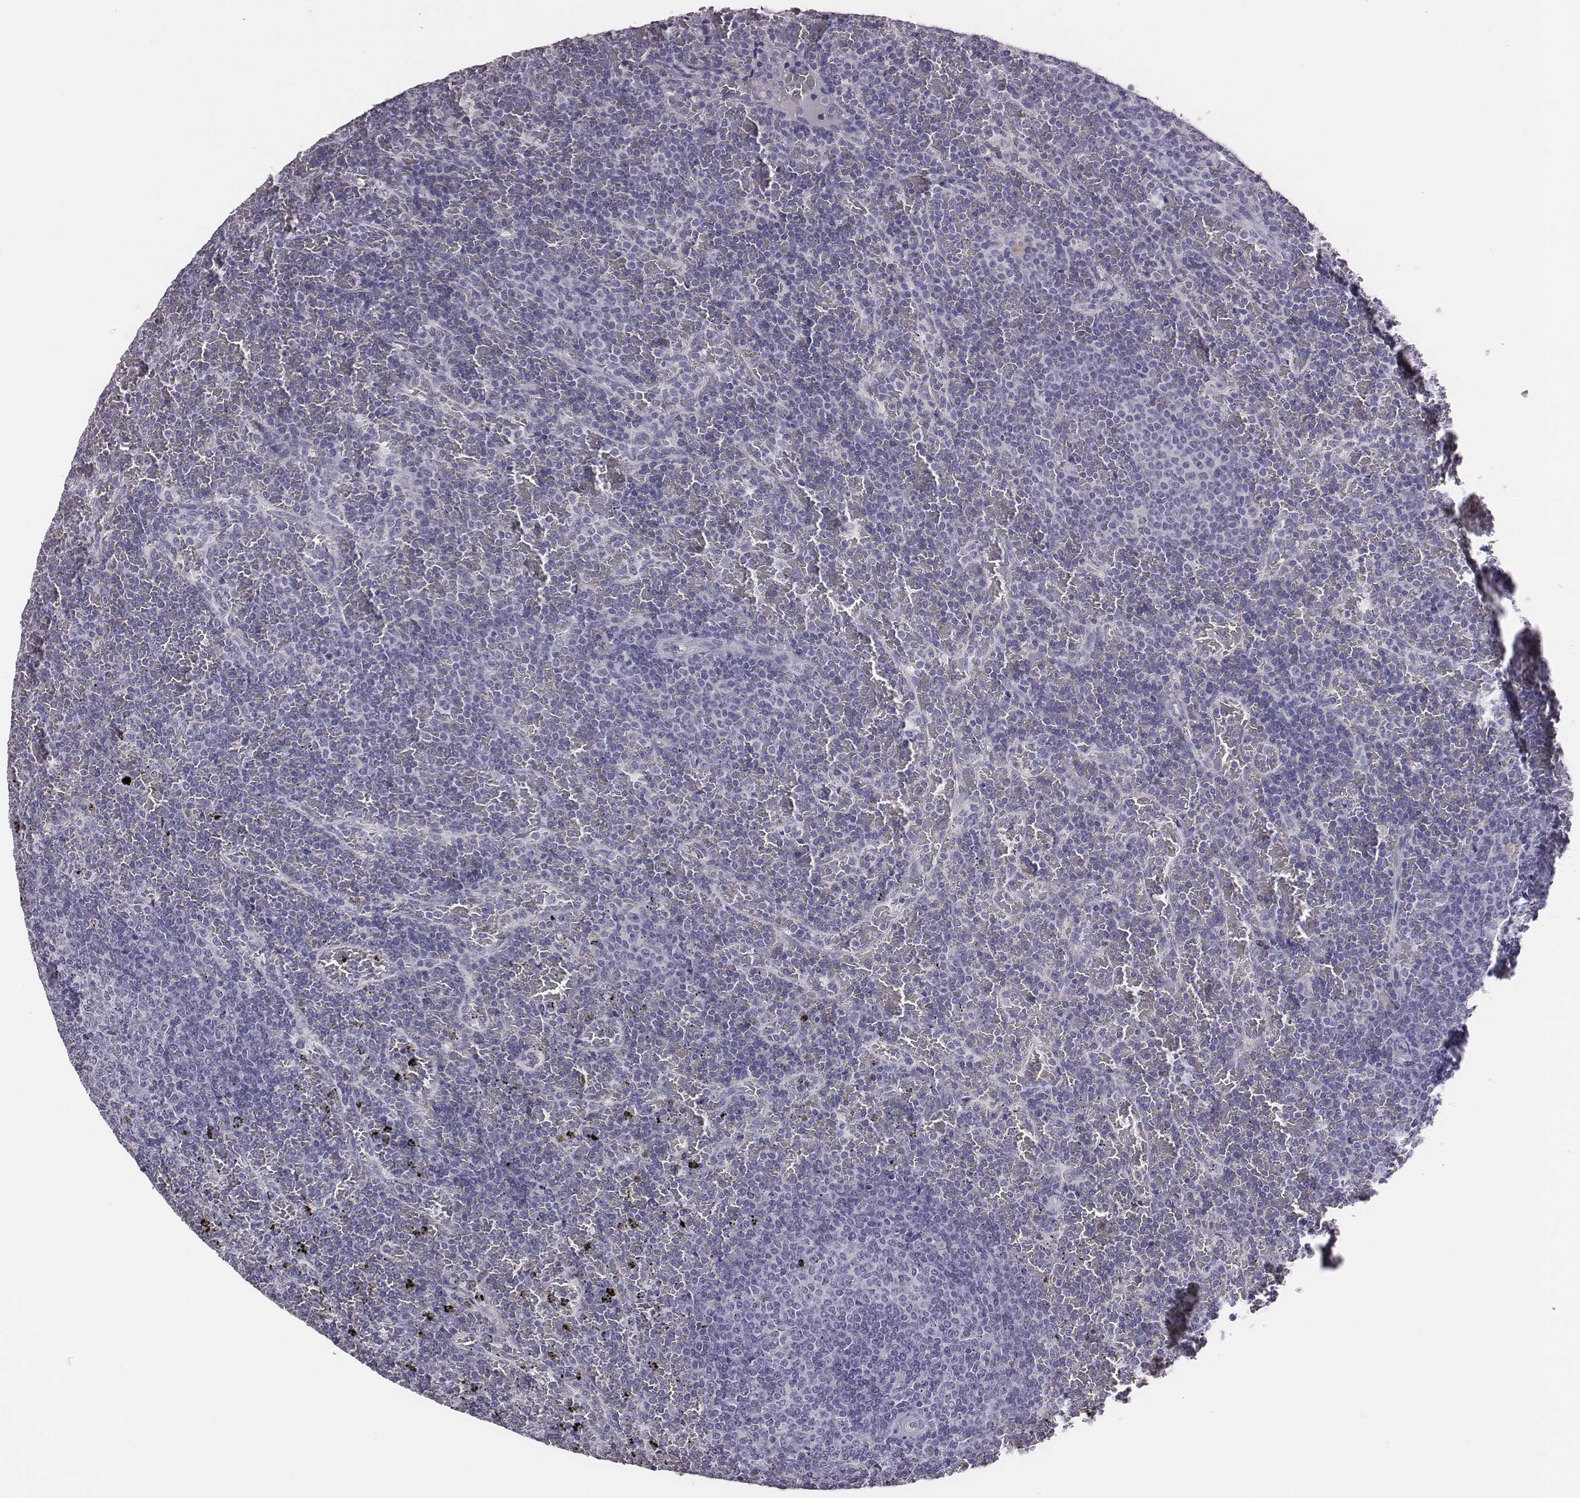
{"staining": {"intensity": "negative", "quantity": "none", "location": "none"}, "tissue": "lymphoma", "cell_type": "Tumor cells", "image_type": "cancer", "snomed": [{"axis": "morphology", "description": "Malignant lymphoma, non-Hodgkin's type, Low grade"}, {"axis": "topography", "description": "Spleen"}], "caption": "DAB (3,3'-diaminobenzidine) immunohistochemical staining of lymphoma exhibits no significant expression in tumor cells.", "gene": "EN1", "patient": {"sex": "female", "age": 77}}